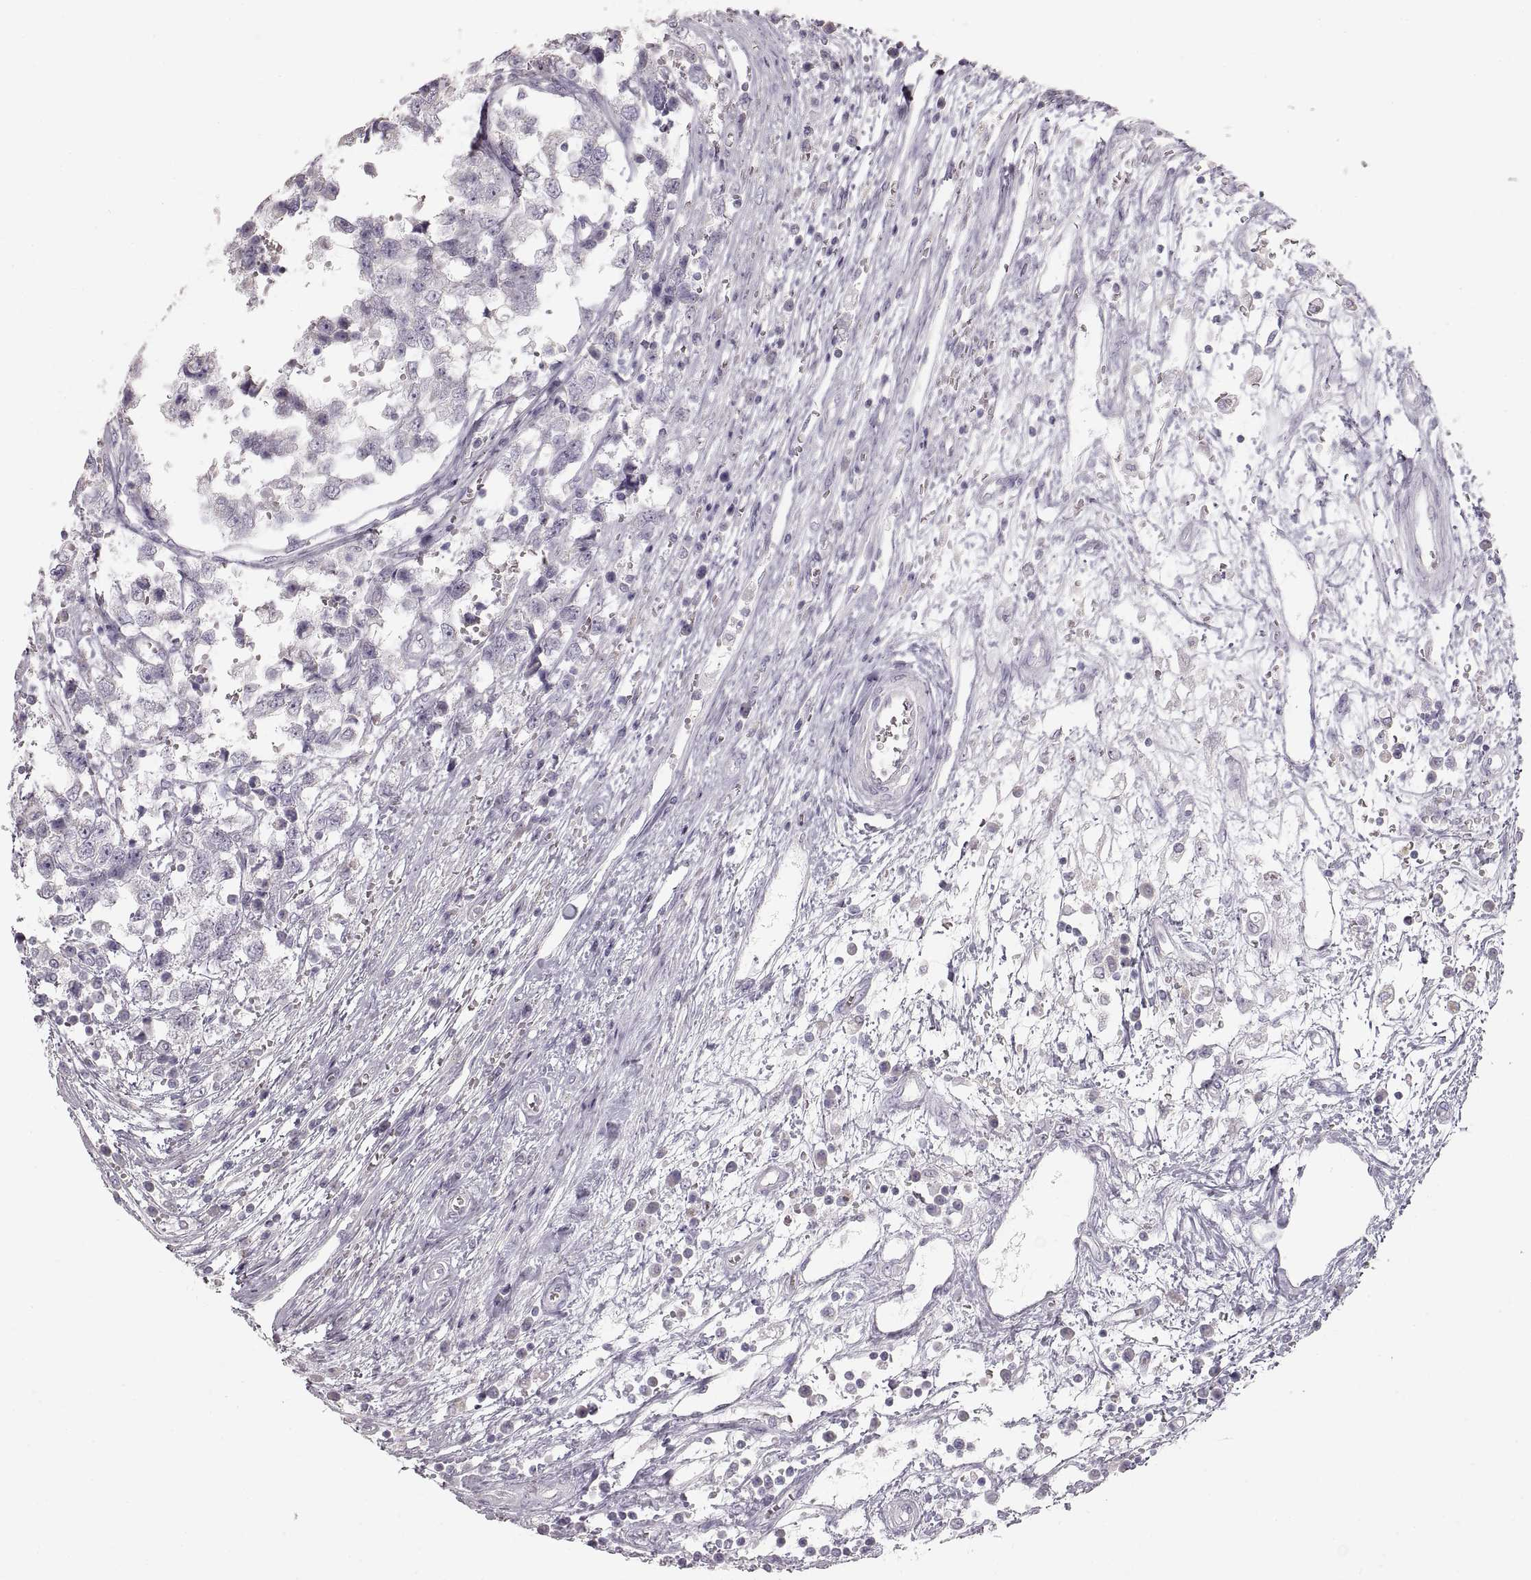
{"staining": {"intensity": "negative", "quantity": "none", "location": "none"}, "tissue": "testis cancer", "cell_type": "Tumor cells", "image_type": "cancer", "snomed": [{"axis": "morphology", "description": "Normal tissue, NOS"}, {"axis": "morphology", "description": "Seminoma, NOS"}, {"axis": "topography", "description": "Testis"}, {"axis": "topography", "description": "Epididymis"}], "caption": "Human testis cancer stained for a protein using immunohistochemistry exhibits no positivity in tumor cells.", "gene": "ZP3", "patient": {"sex": "male", "age": 34}}